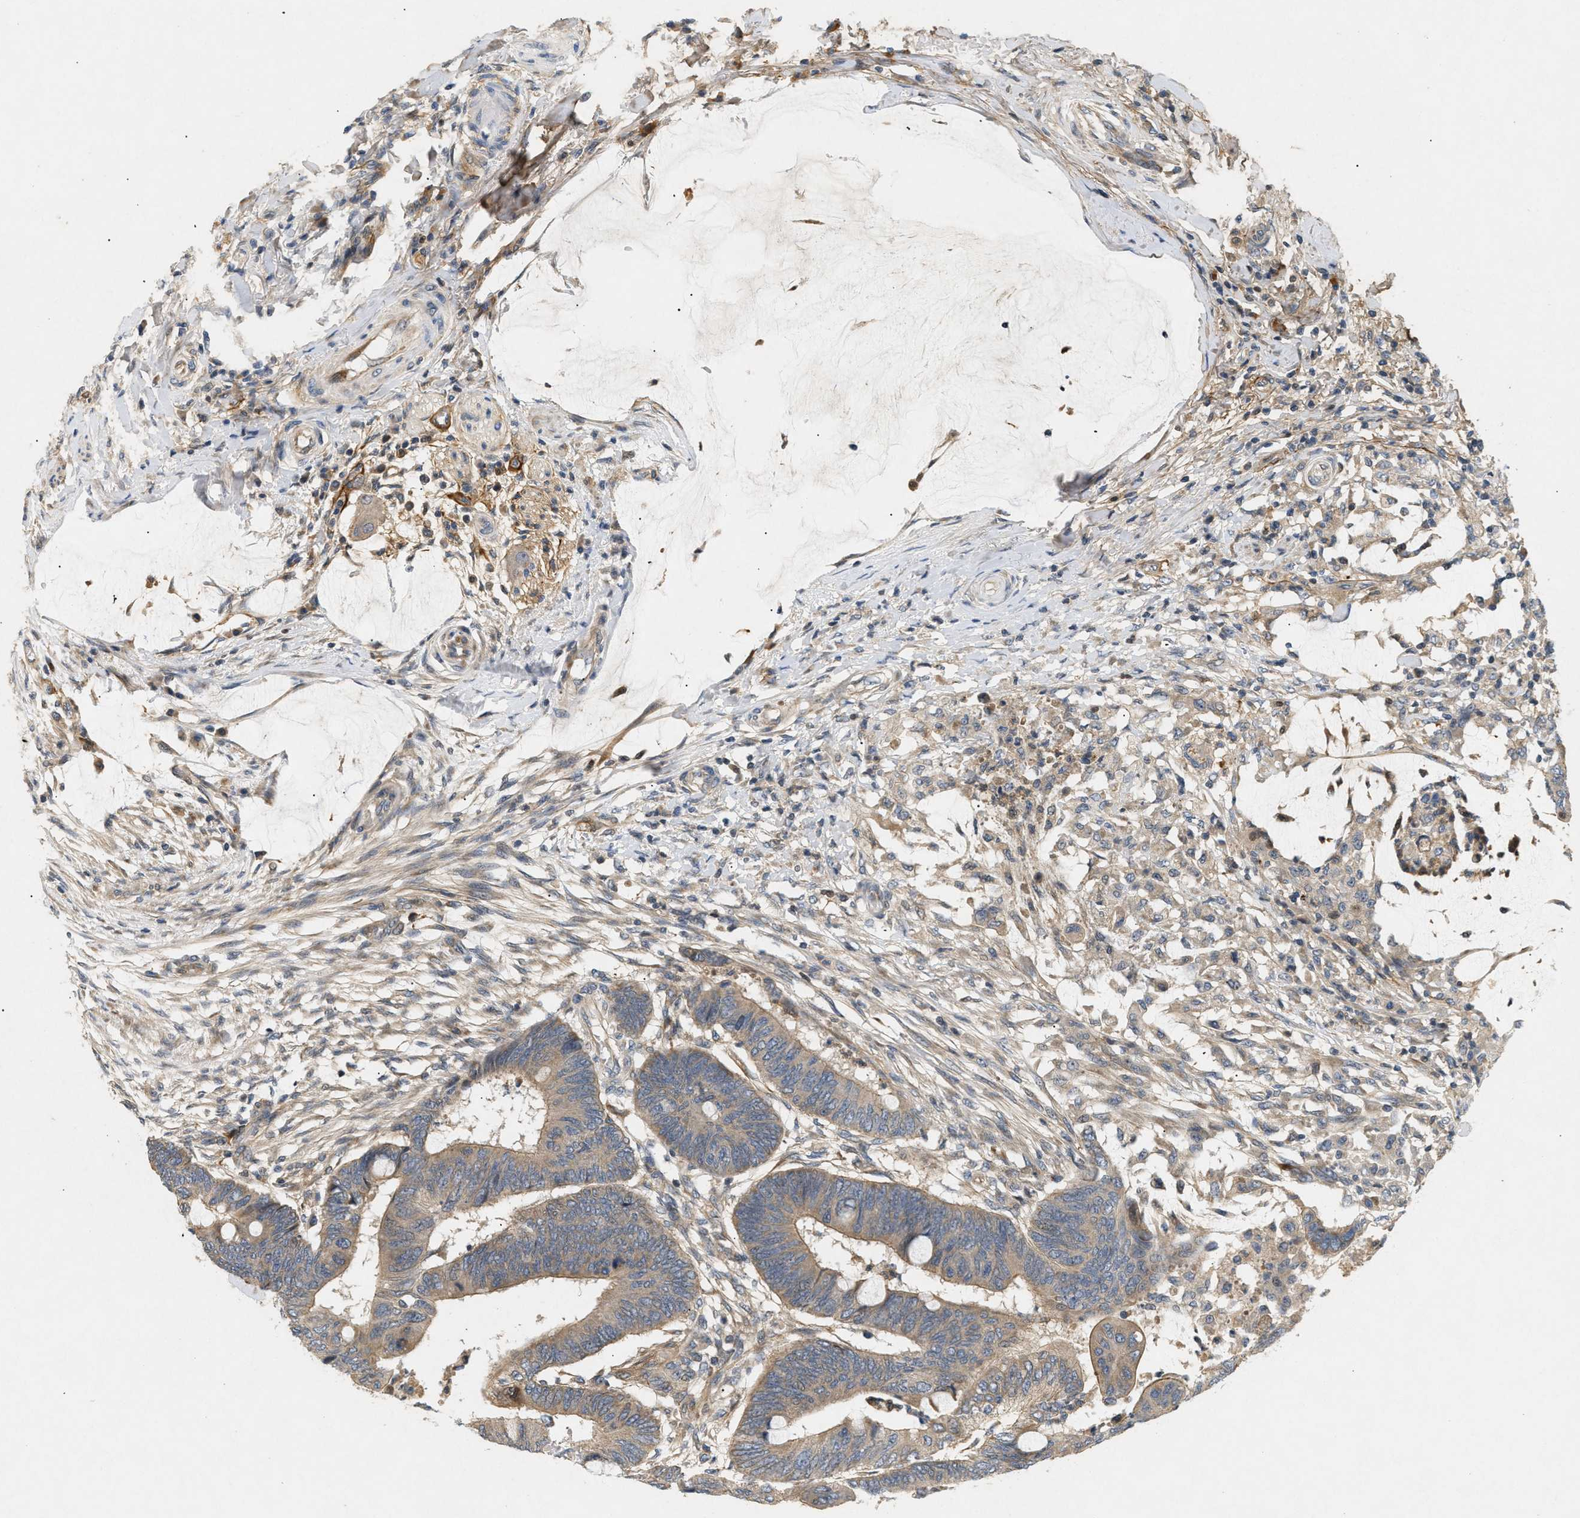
{"staining": {"intensity": "moderate", "quantity": ">75%", "location": "cytoplasmic/membranous"}, "tissue": "colorectal cancer", "cell_type": "Tumor cells", "image_type": "cancer", "snomed": [{"axis": "morphology", "description": "Normal tissue, NOS"}, {"axis": "morphology", "description": "Adenocarcinoma, NOS"}, {"axis": "topography", "description": "Rectum"}, {"axis": "topography", "description": "Peripheral nerve tissue"}], "caption": "DAB (3,3'-diaminobenzidine) immunohistochemical staining of human colorectal cancer reveals moderate cytoplasmic/membranous protein positivity in approximately >75% of tumor cells.", "gene": "FARS2", "patient": {"sex": "male", "age": 92}}